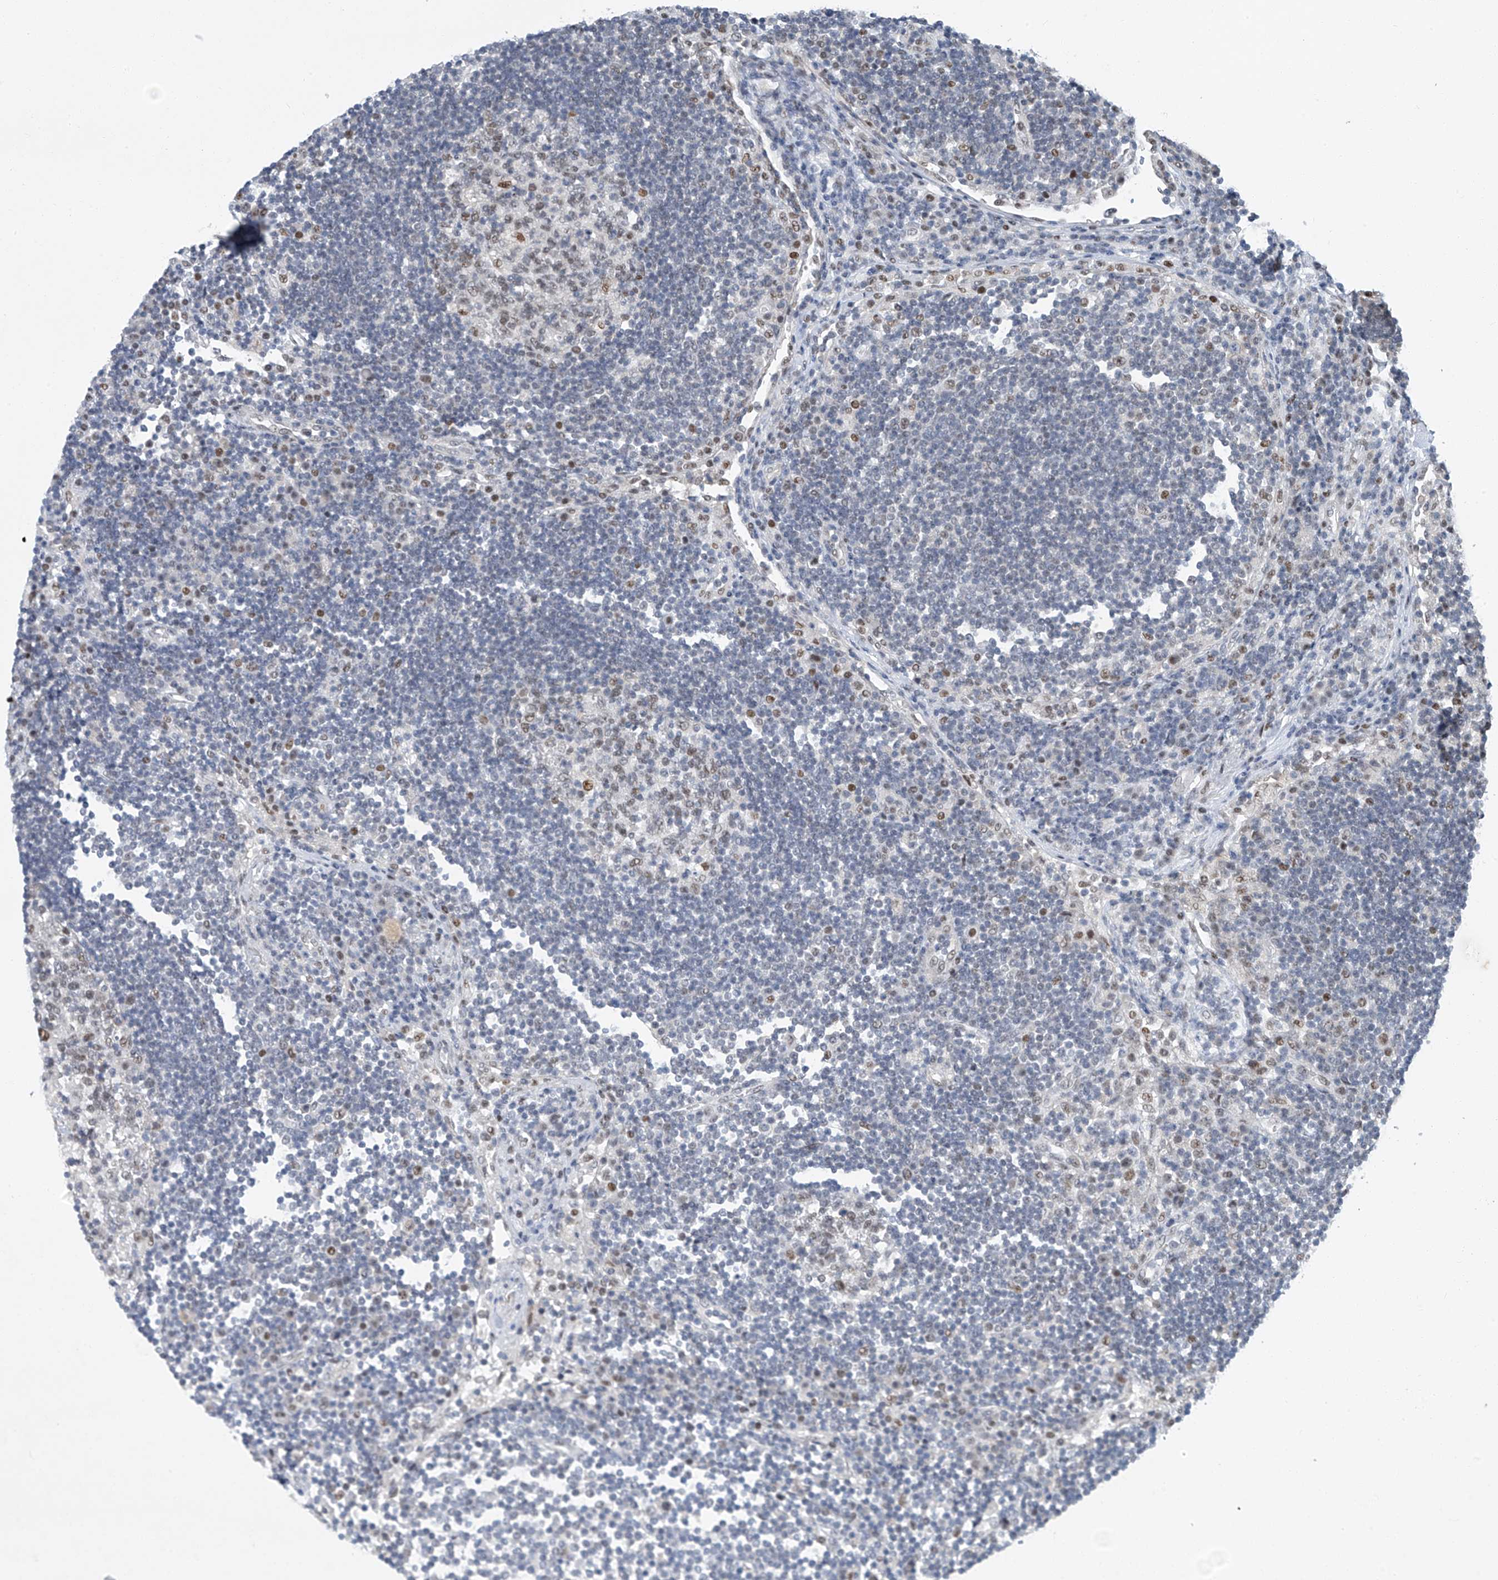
{"staining": {"intensity": "moderate", "quantity": "<25%", "location": "nuclear"}, "tissue": "lymph node", "cell_type": "Germinal center cells", "image_type": "normal", "snomed": [{"axis": "morphology", "description": "Normal tissue, NOS"}, {"axis": "topography", "description": "Lymph node"}], "caption": "This image reveals immunohistochemistry staining of normal human lymph node, with low moderate nuclear positivity in approximately <25% of germinal center cells.", "gene": "TAF8", "patient": {"sex": "female", "age": 53}}